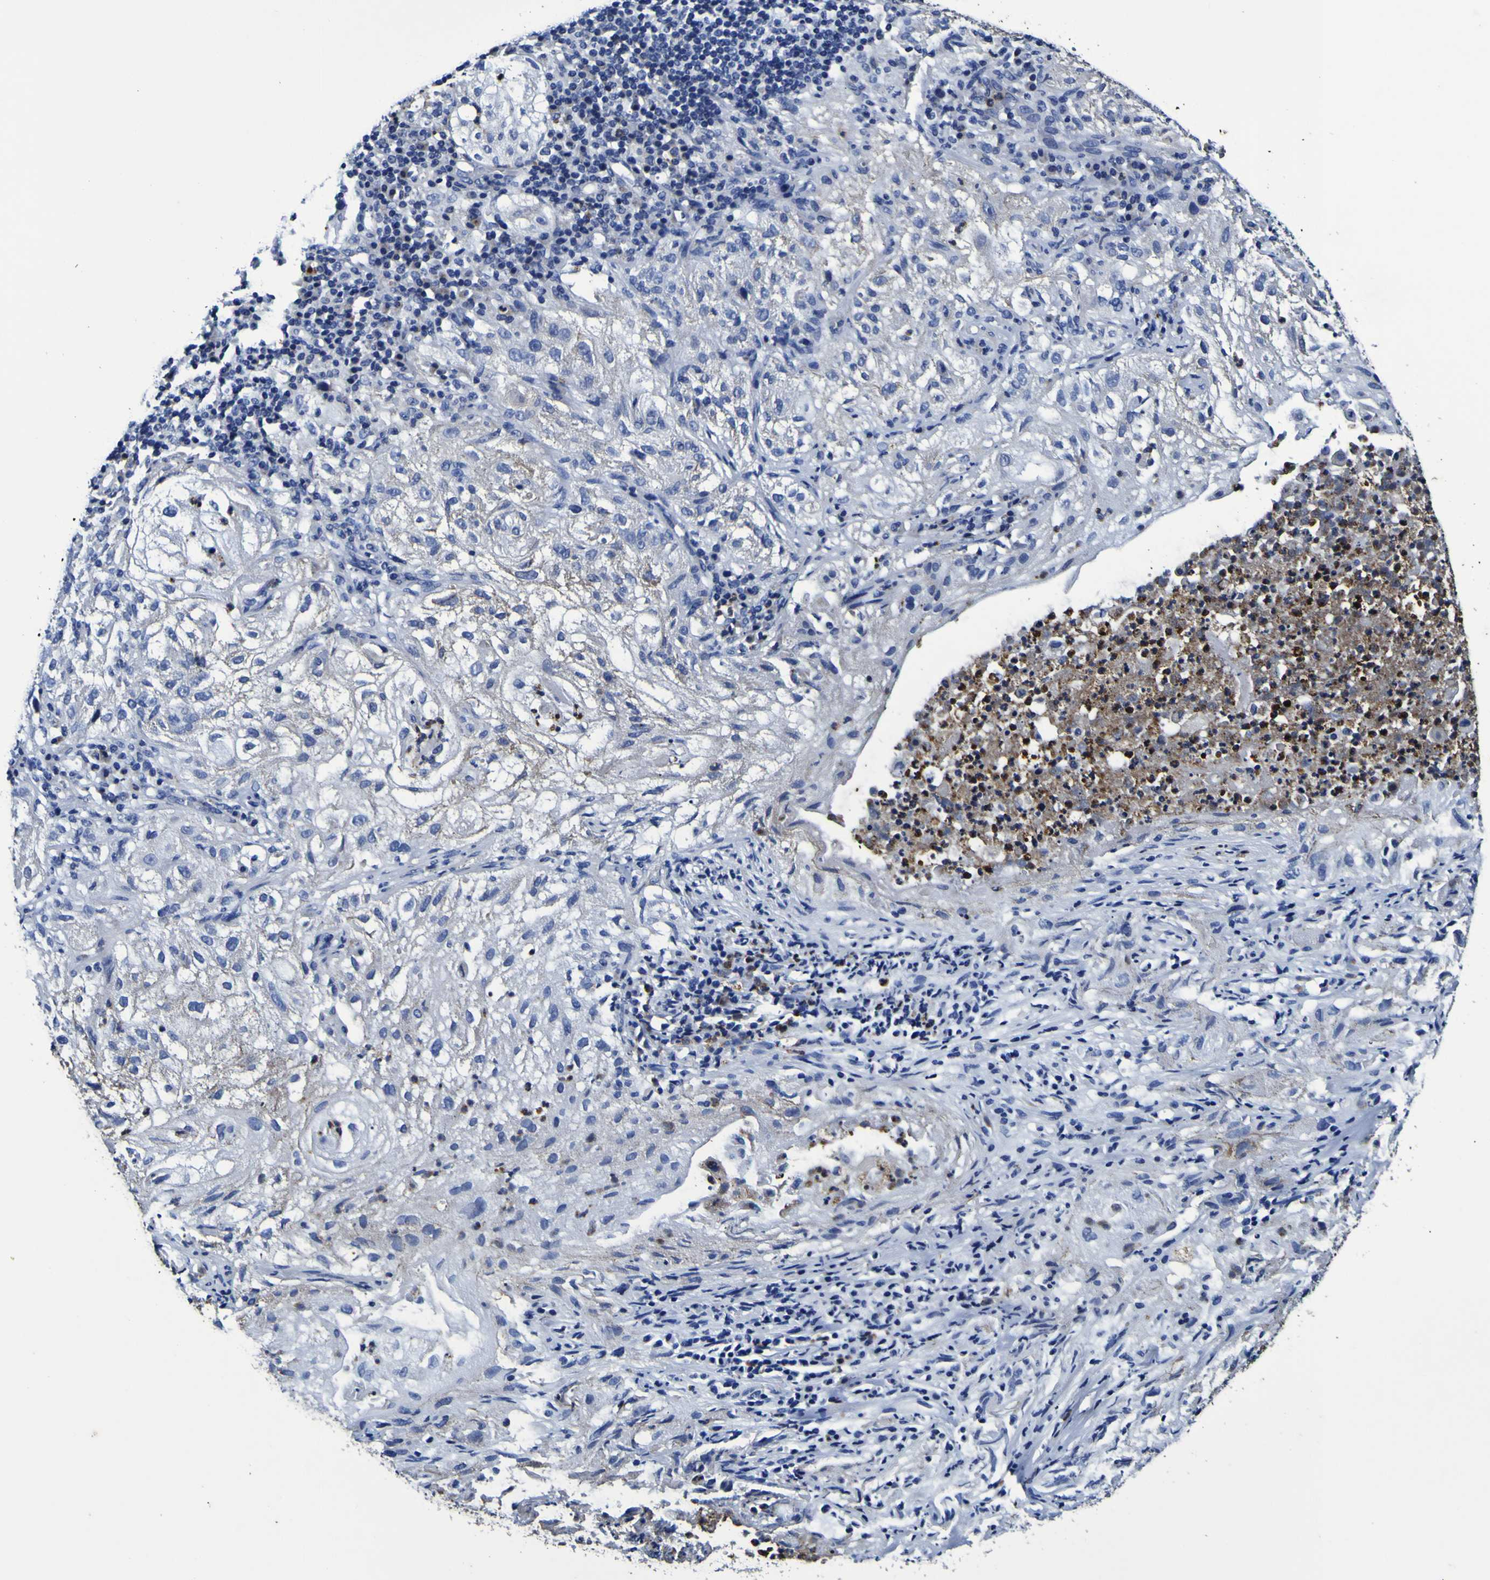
{"staining": {"intensity": "negative", "quantity": "none", "location": "none"}, "tissue": "lung cancer", "cell_type": "Tumor cells", "image_type": "cancer", "snomed": [{"axis": "morphology", "description": "Inflammation, NOS"}, {"axis": "morphology", "description": "Squamous cell carcinoma, NOS"}, {"axis": "topography", "description": "Lymph node"}, {"axis": "topography", "description": "Soft tissue"}, {"axis": "topography", "description": "Lung"}], "caption": "Tumor cells are negative for brown protein staining in lung cancer (squamous cell carcinoma).", "gene": "PANK4", "patient": {"sex": "male", "age": 66}}